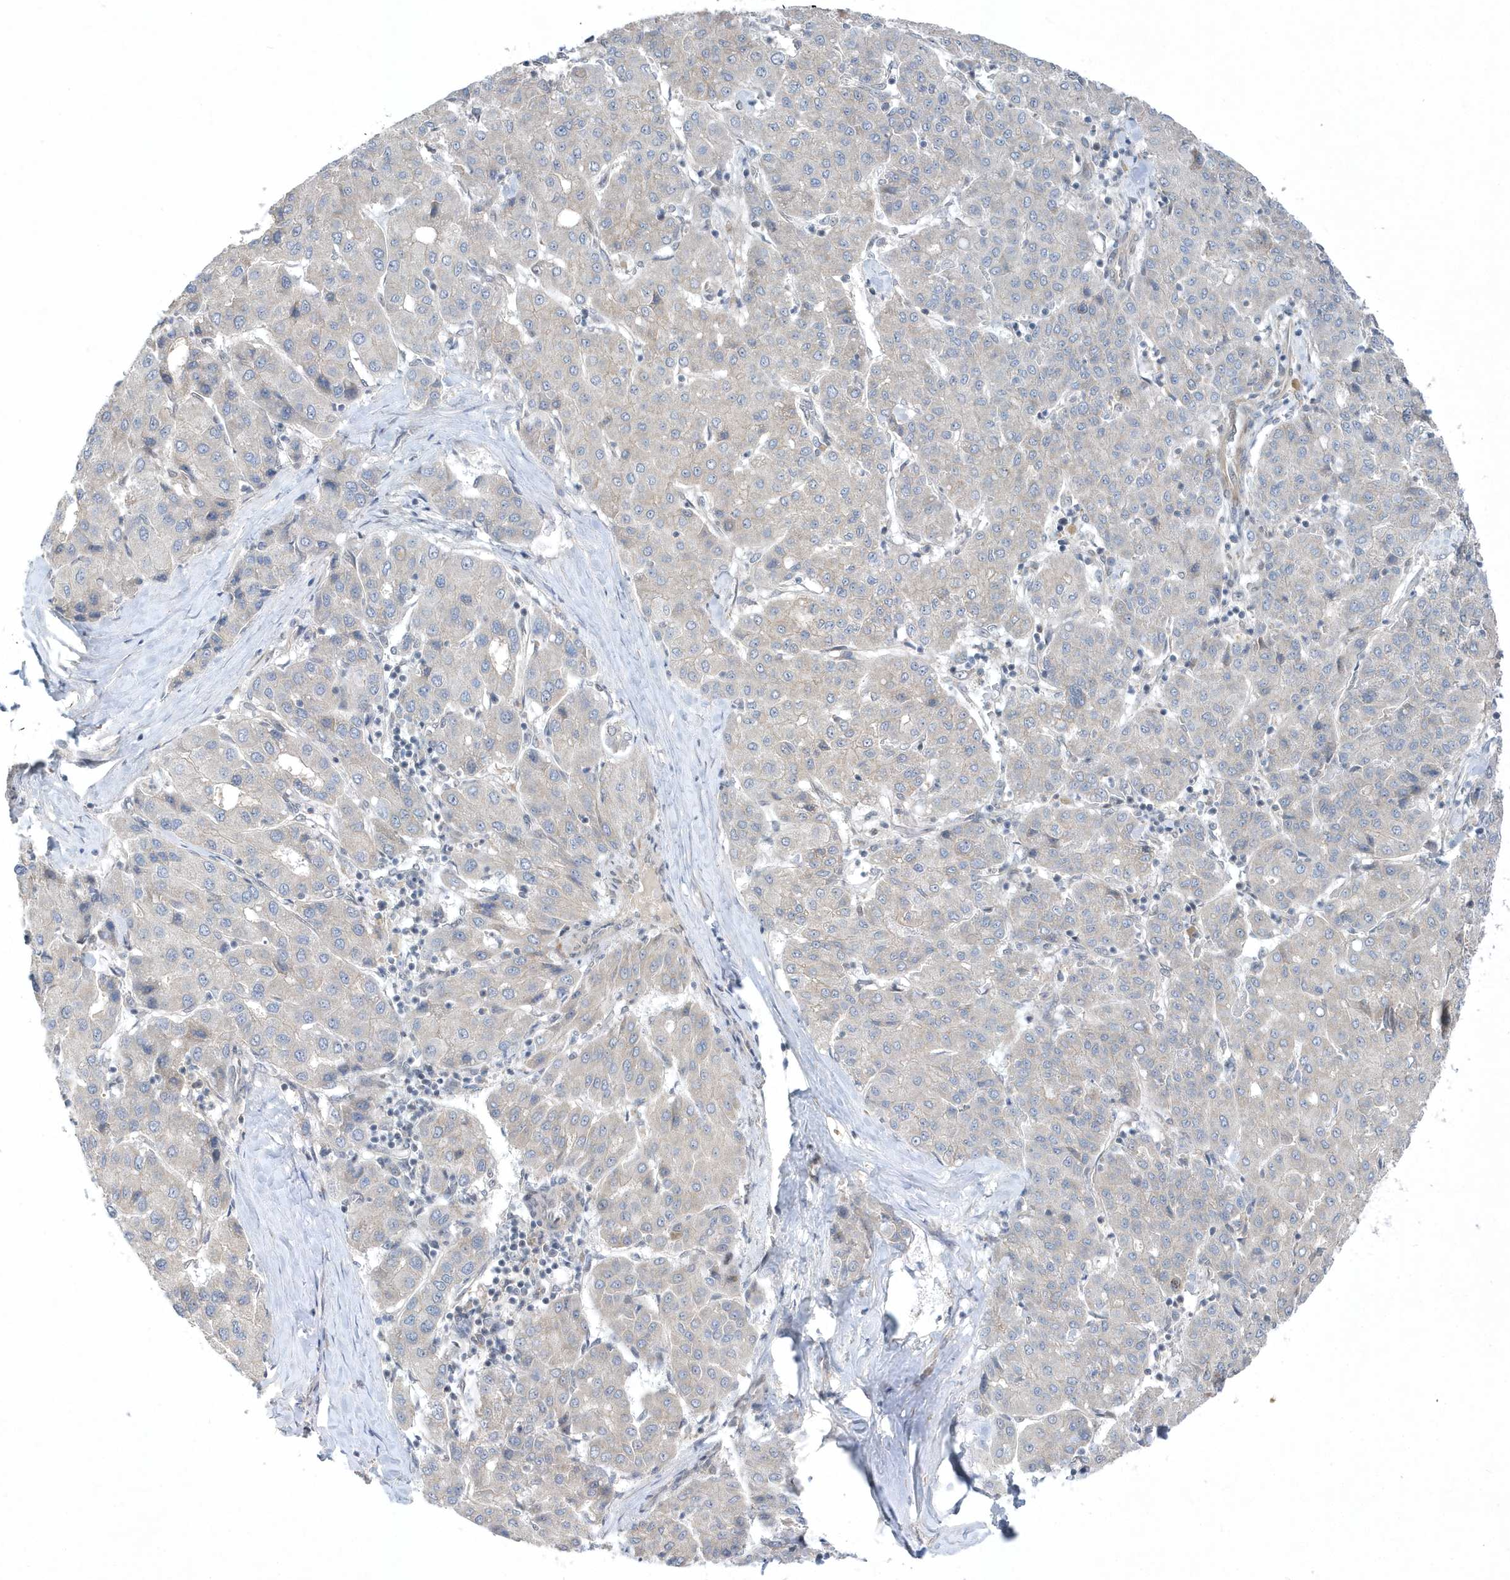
{"staining": {"intensity": "negative", "quantity": "none", "location": "none"}, "tissue": "liver cancer", "cell_type": "Tumor cells", "image_type": "cancer", "snomed": [{"axis": "morphology", "description": "Carcinoma, Hepatocellular, NOS"}, {"axis": "topography", "description": "Liver"}], "caption": "This is a image of immunohistochemistry (IHC) staining of liver cancer, which shows no expression in tumor cells.", "gene": "MXI1", "patient": {"sex": "male", "age": 65}}